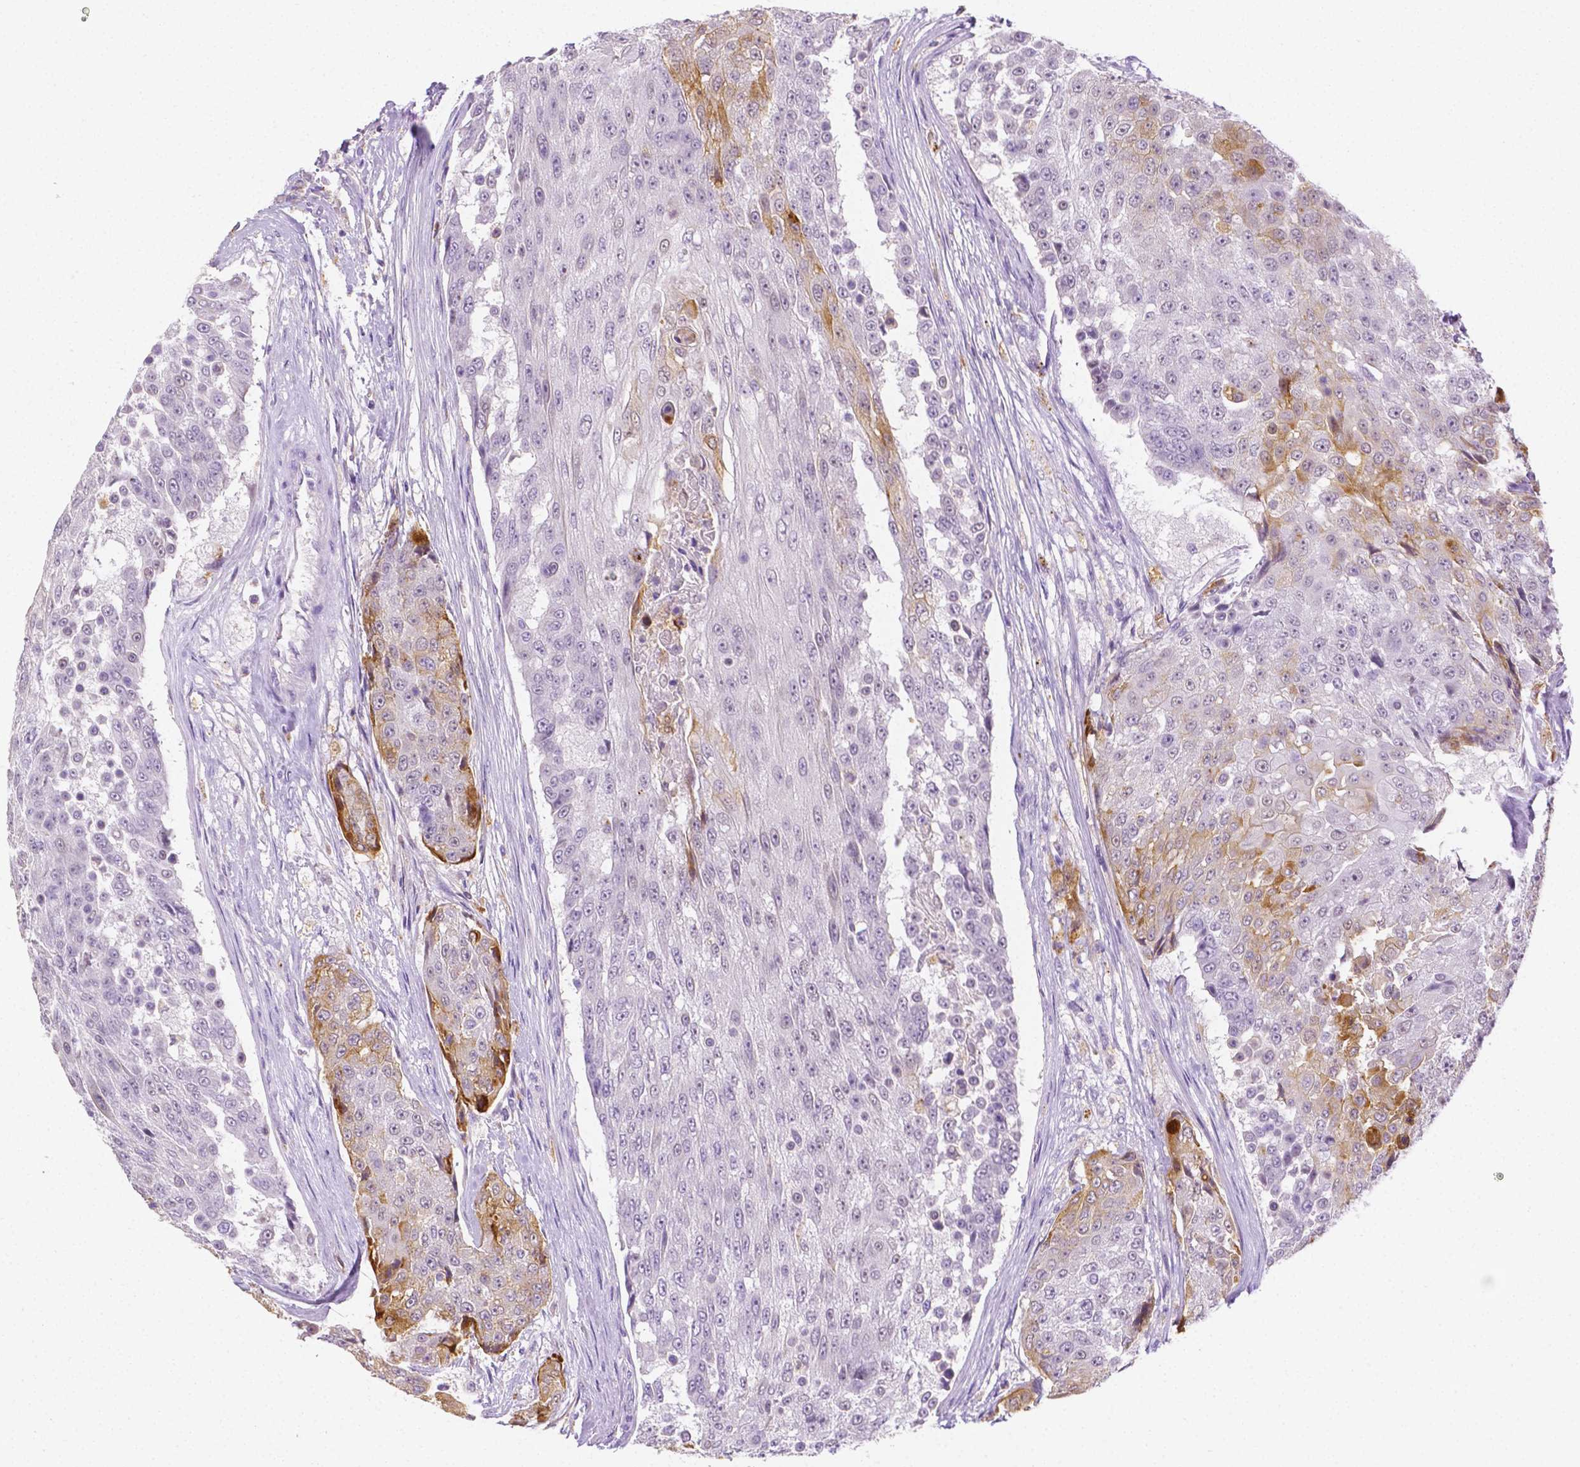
{"staining": {"intensity": "moderate", "quantity": "<25%", "location": "cytoplasmic/membranous"}, "tissue": "urothelial cancer", "cell_type": "Tumor cells", "image_type": "cancer", "snomed": [{"axis": "morphology", "description": "Urothelial carcinoma, High grade"}, {"axis": "topography", "description": "Urinary bladder"}], "caption": "Moderate cytoplasmic/membranous staining is appreciated in approximately <25% of tumor cells in urothelial cancer.", "gene": "NXPH2", "patient": {"sex": "female", "age": 63}}